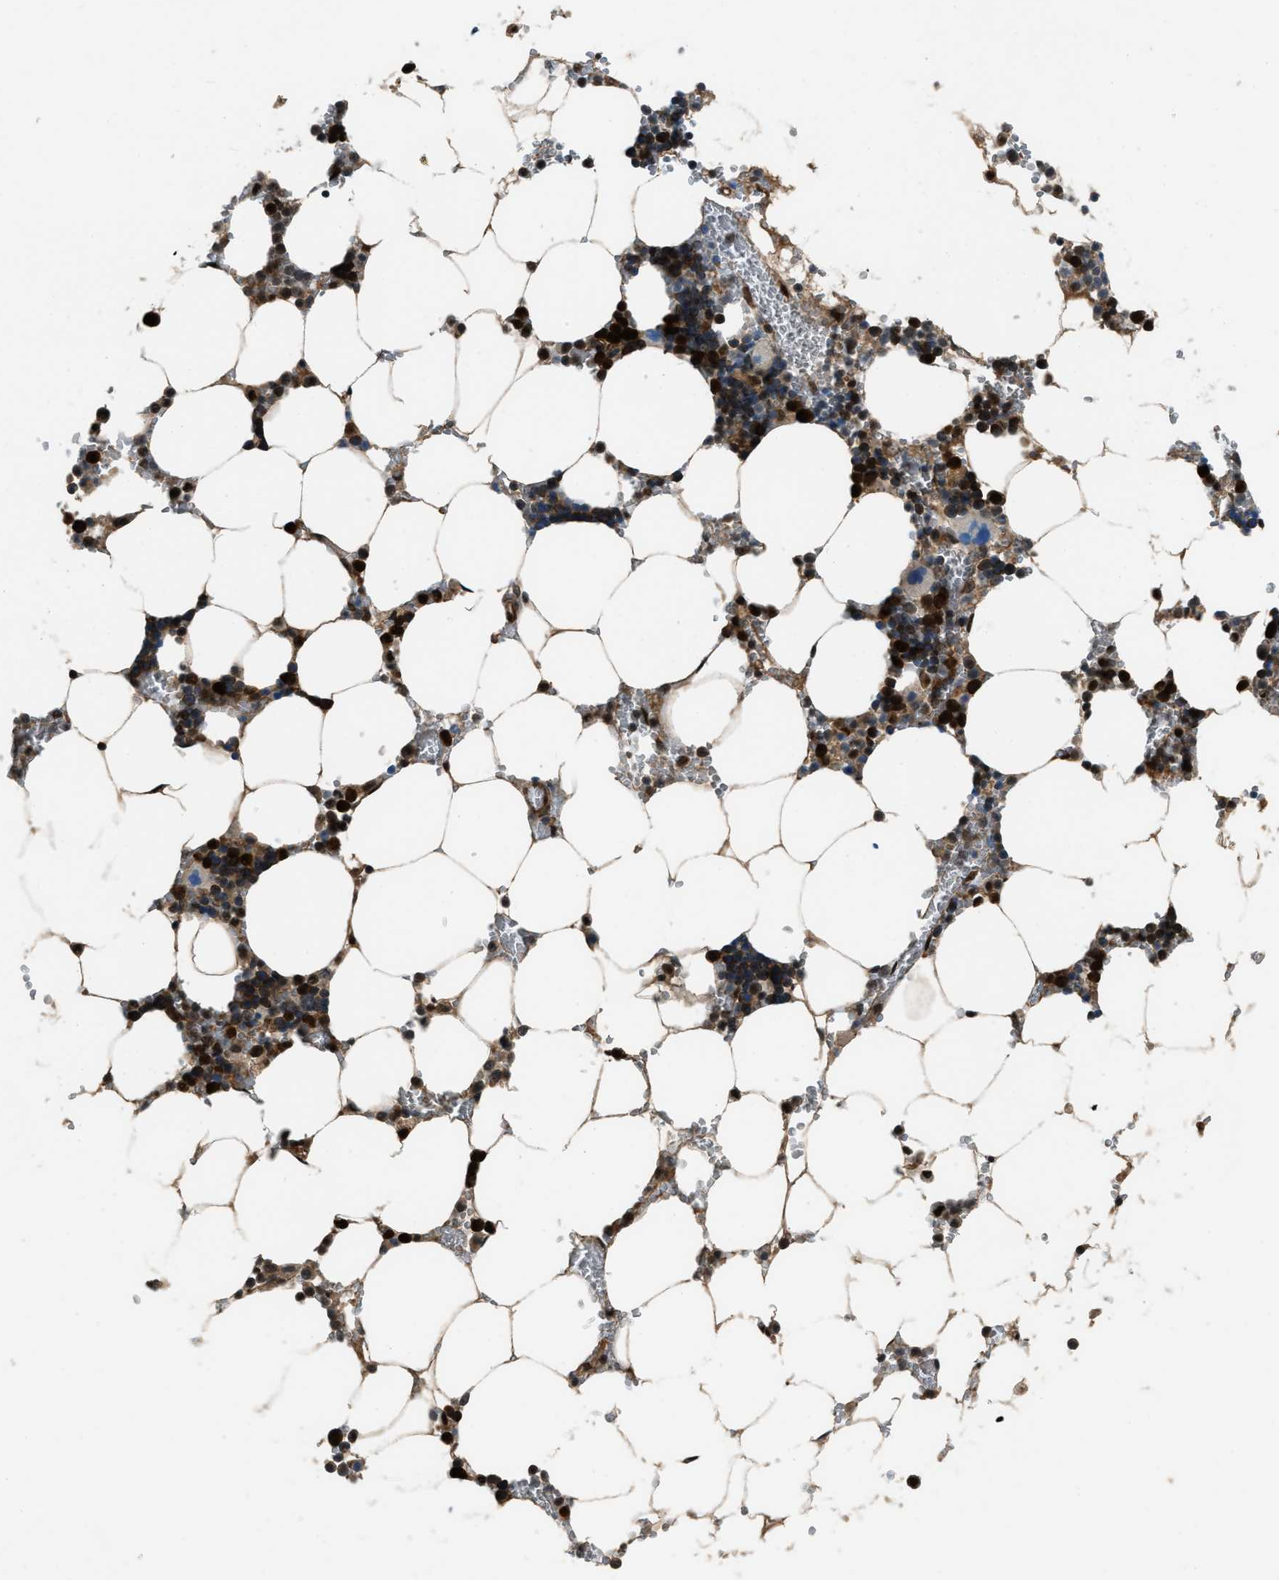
{"staining": {"intensity": "strong", "quantity": "25%-75%", "location": "cytoplasmic/membranous,nuclear"}, "tissue": "bone marrow", "cell_type": "Hematopoietic cells", "image_type": "normal", "snomed": [{"axis": "morphology", "description": "Normal tissue, NOS"}, {"axis": "topography", "description": "Bone marrow"}], "caption": "Immunohistochemical staining of benign bone marrow shows 25%-75% levels of strong cytoplasmic/membranous,nuclear protein positivity in about 25%-75% of hematopoietic cells. (Stains: DAB in brown, nuclei in blue, Microscopy: brightfield microscopy at high magnification).", "gene": "NUDCD3", "patient": {"sex": "male", "age": 70}}